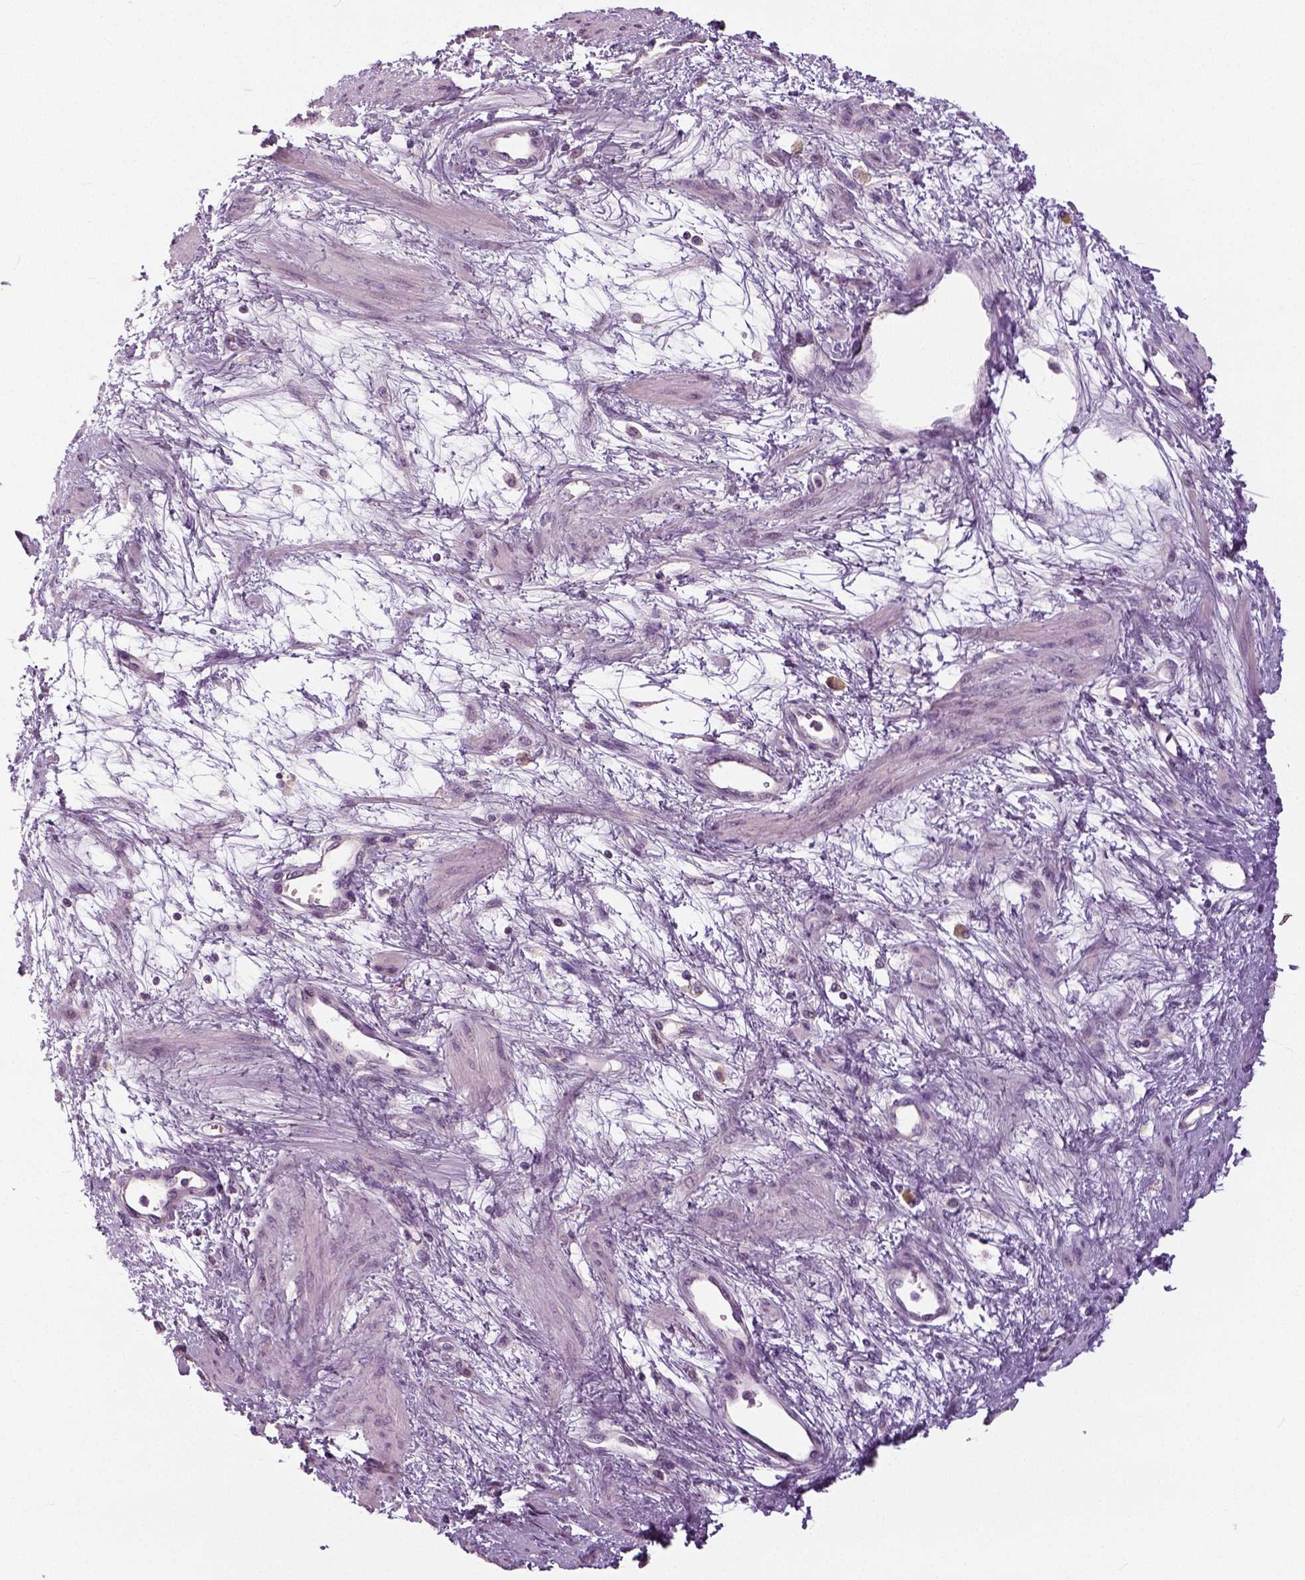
{"staining": {"intensity": "negative", "quantity": "none", "location": "none"}, "tissue": "smooth muscle", "cell_type": "Smooth muscle cells", "image_type": "normal", "snomed": [{"axis": "morphology", "description": "Normal tissue, NOS"}, {"axis": "topography", "description": "Smooth muscle"}, {"axis": "topography", "description": "Uterus"}], "caption": "High magnification brightfield microscopy of normal smooth muscle stained with DAB (brown) and counterstained with hematoxylin (blue): smooth muscle cells show no significant expression.", "gene": "NECAB1", "patient": {"sex": "female", "age": 39}}